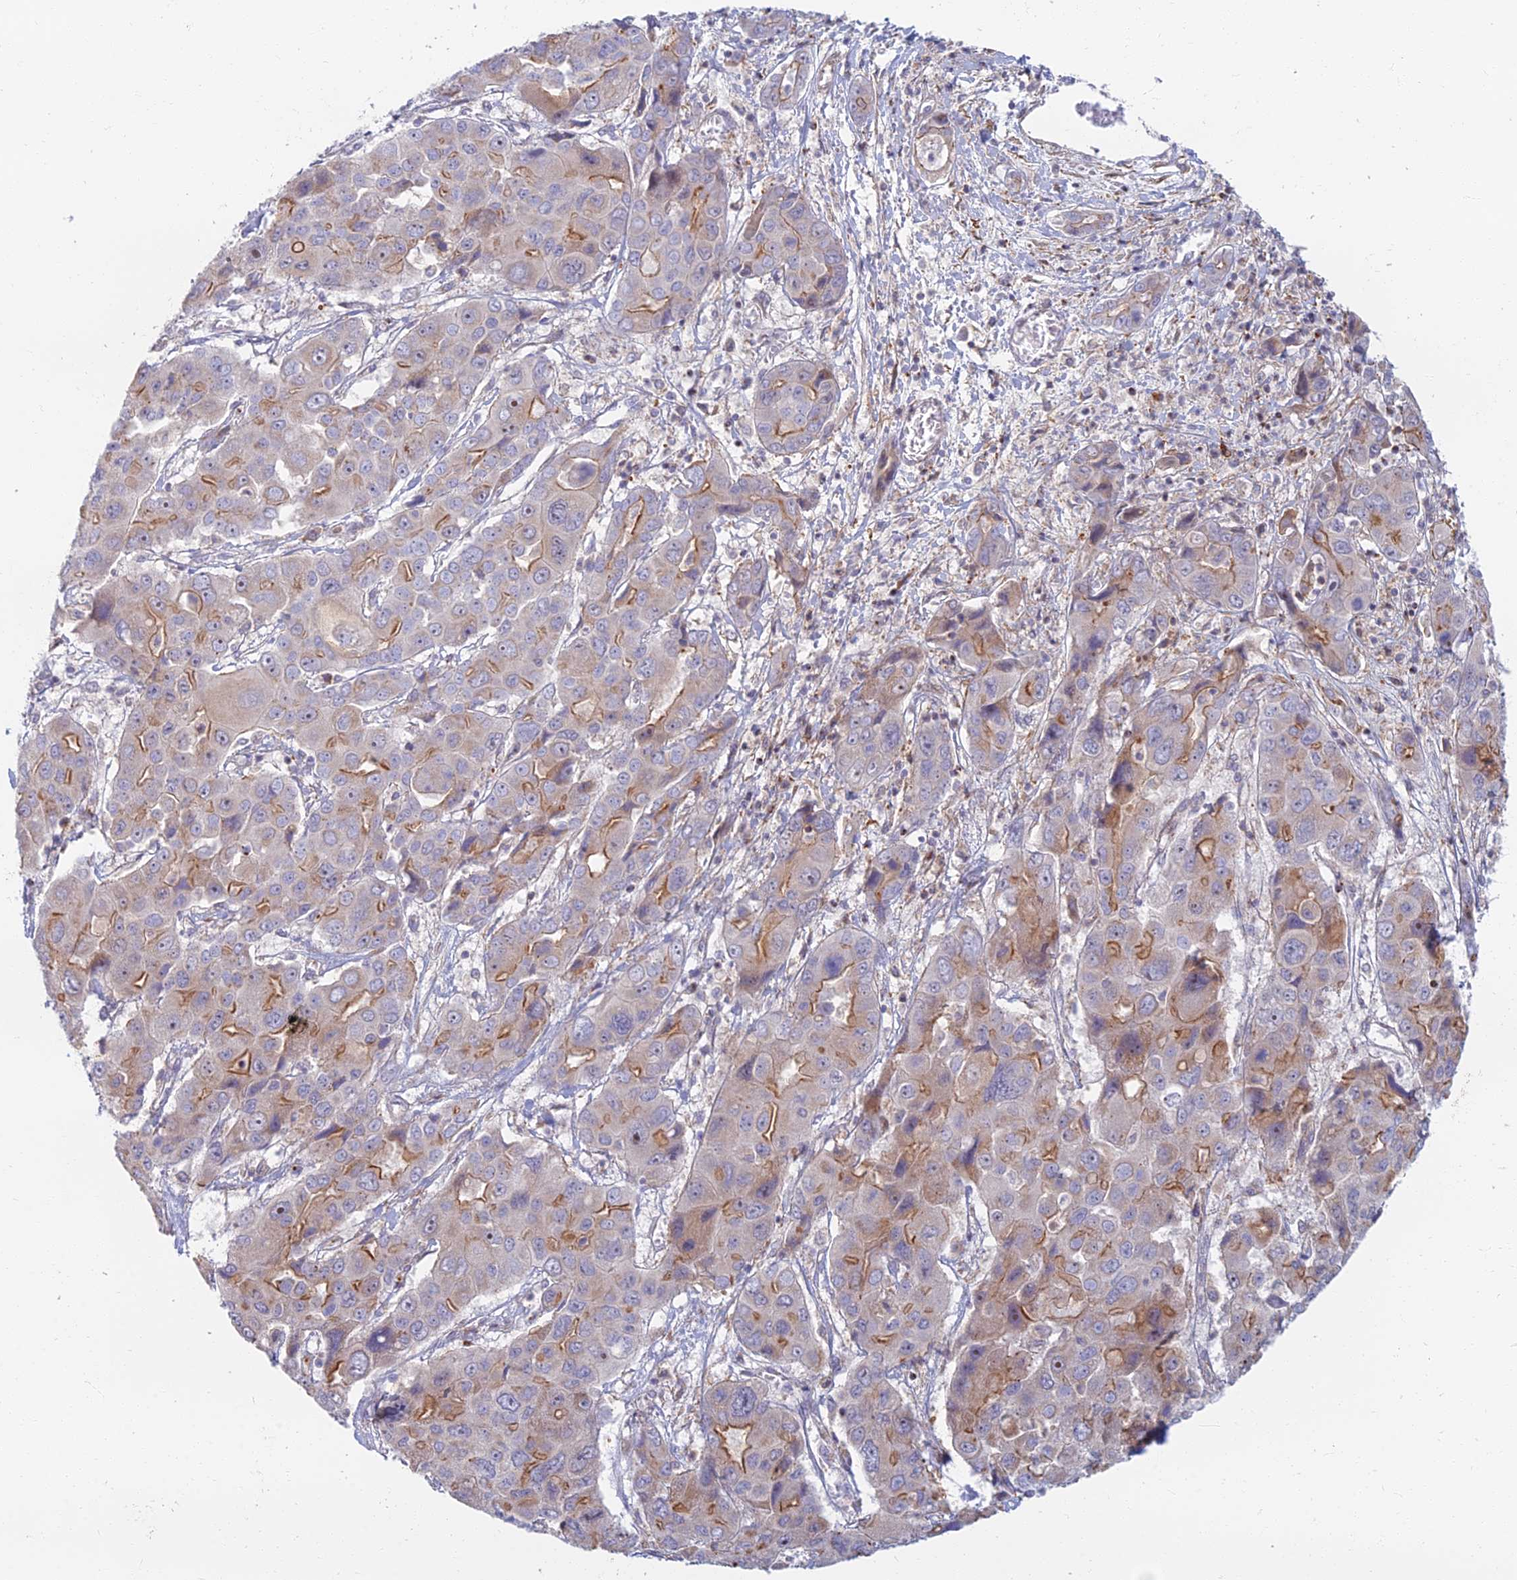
{"staining": {"intensity": "moderate", "quantity": "25%-75%", "location": "cytoplasmic/membranous"}, "tissue": "liver cancer", "cell_type": "Tumor cells", "image_type": "cancer", "snomed": [{"axis": "morphology", "description": "Cholangiocarcinoma"}, {"axis": "topography", "description": "Liver"}], "caption": "Liver cancer stained with a protein marker shows moderate staining in tumor cells.", "gene": "C15orf40", "patient": {"sex": "male", "age": 67}}